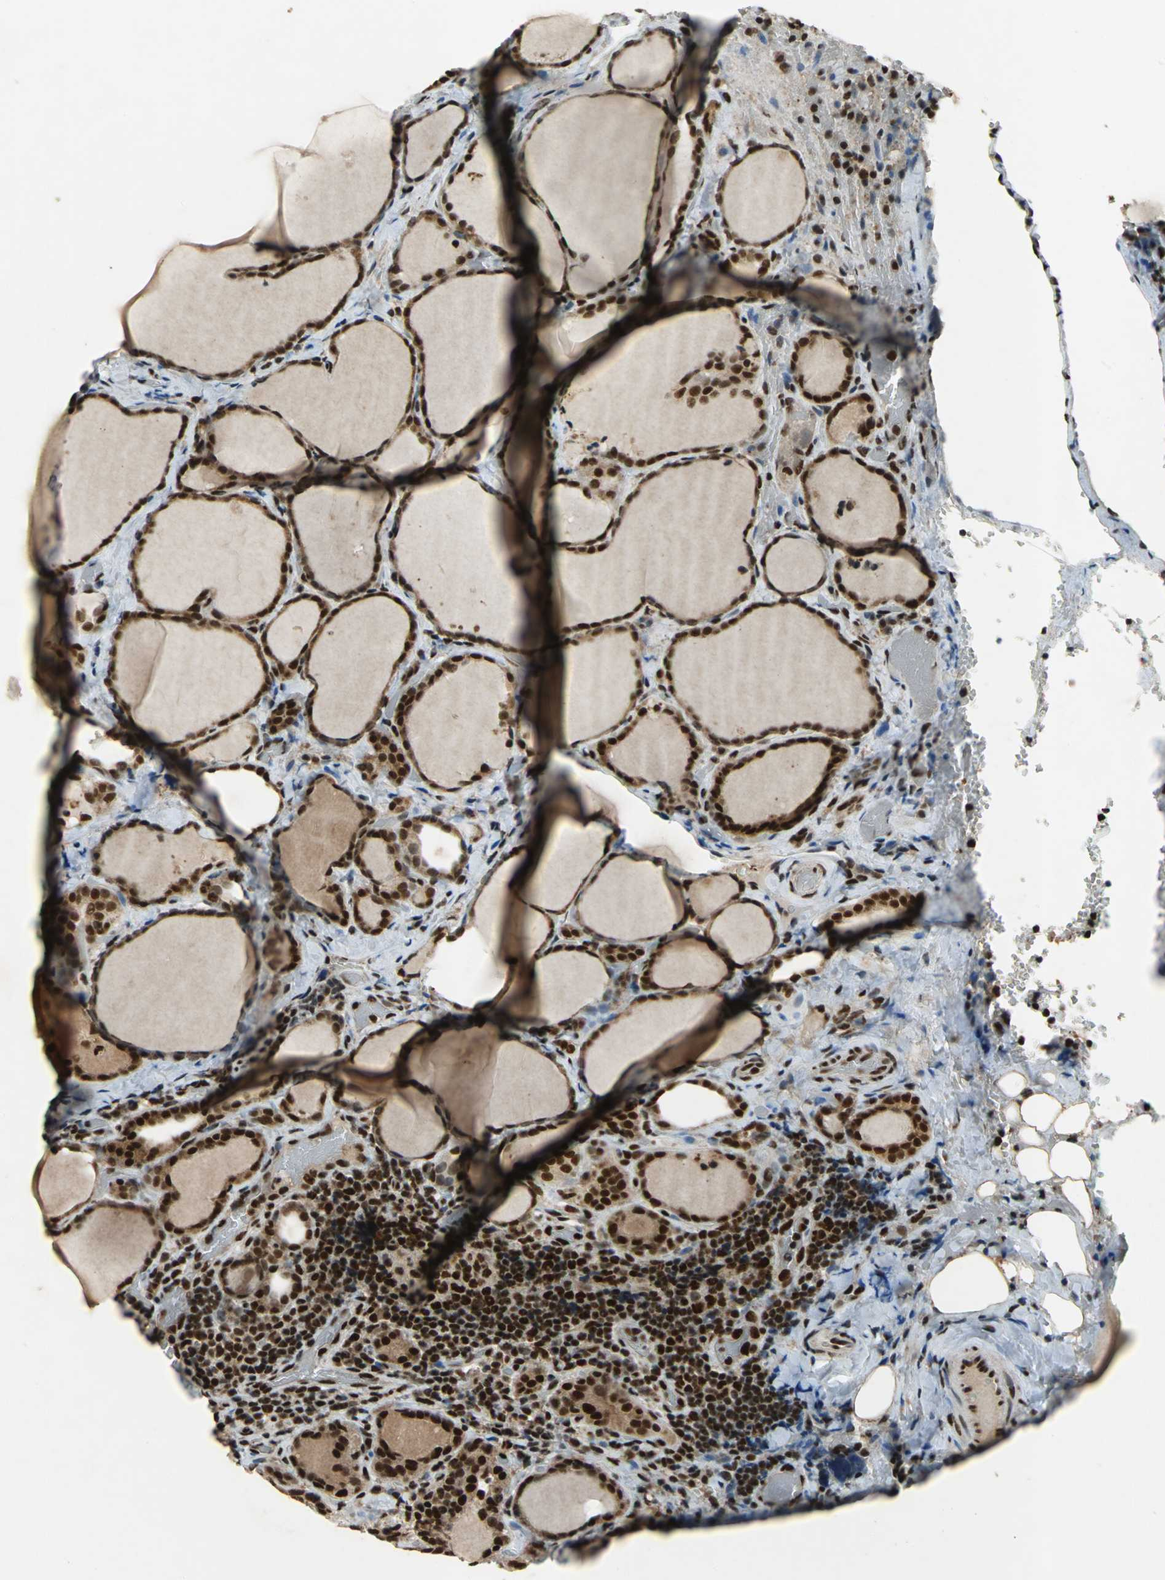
{"staining": {"intensity": "strong", "quantity": ">75%", "location": "cytoplasmic/membranous,nuclear"}, "tissue": "thyroid cancer", "cell_type": "Tumor cells", "image_type": "cancer", "snomed": [{"axis": "morphology", "description": "Papillary adenocarcinoma, NOS"}, {"axis": "topography", "description": "Thyroid gland"}], "caption": "Immunohistochemistry image of thyroid cancer (papillary adenocarcinoma) stained for a protein (brown), which demonstrates high levels of strong cytoplasmic/membranous and nuclear staining in approximately >75% of tumor cells.", "gene": "MTA2", "patient": {"sex": "female", "age": 30}}